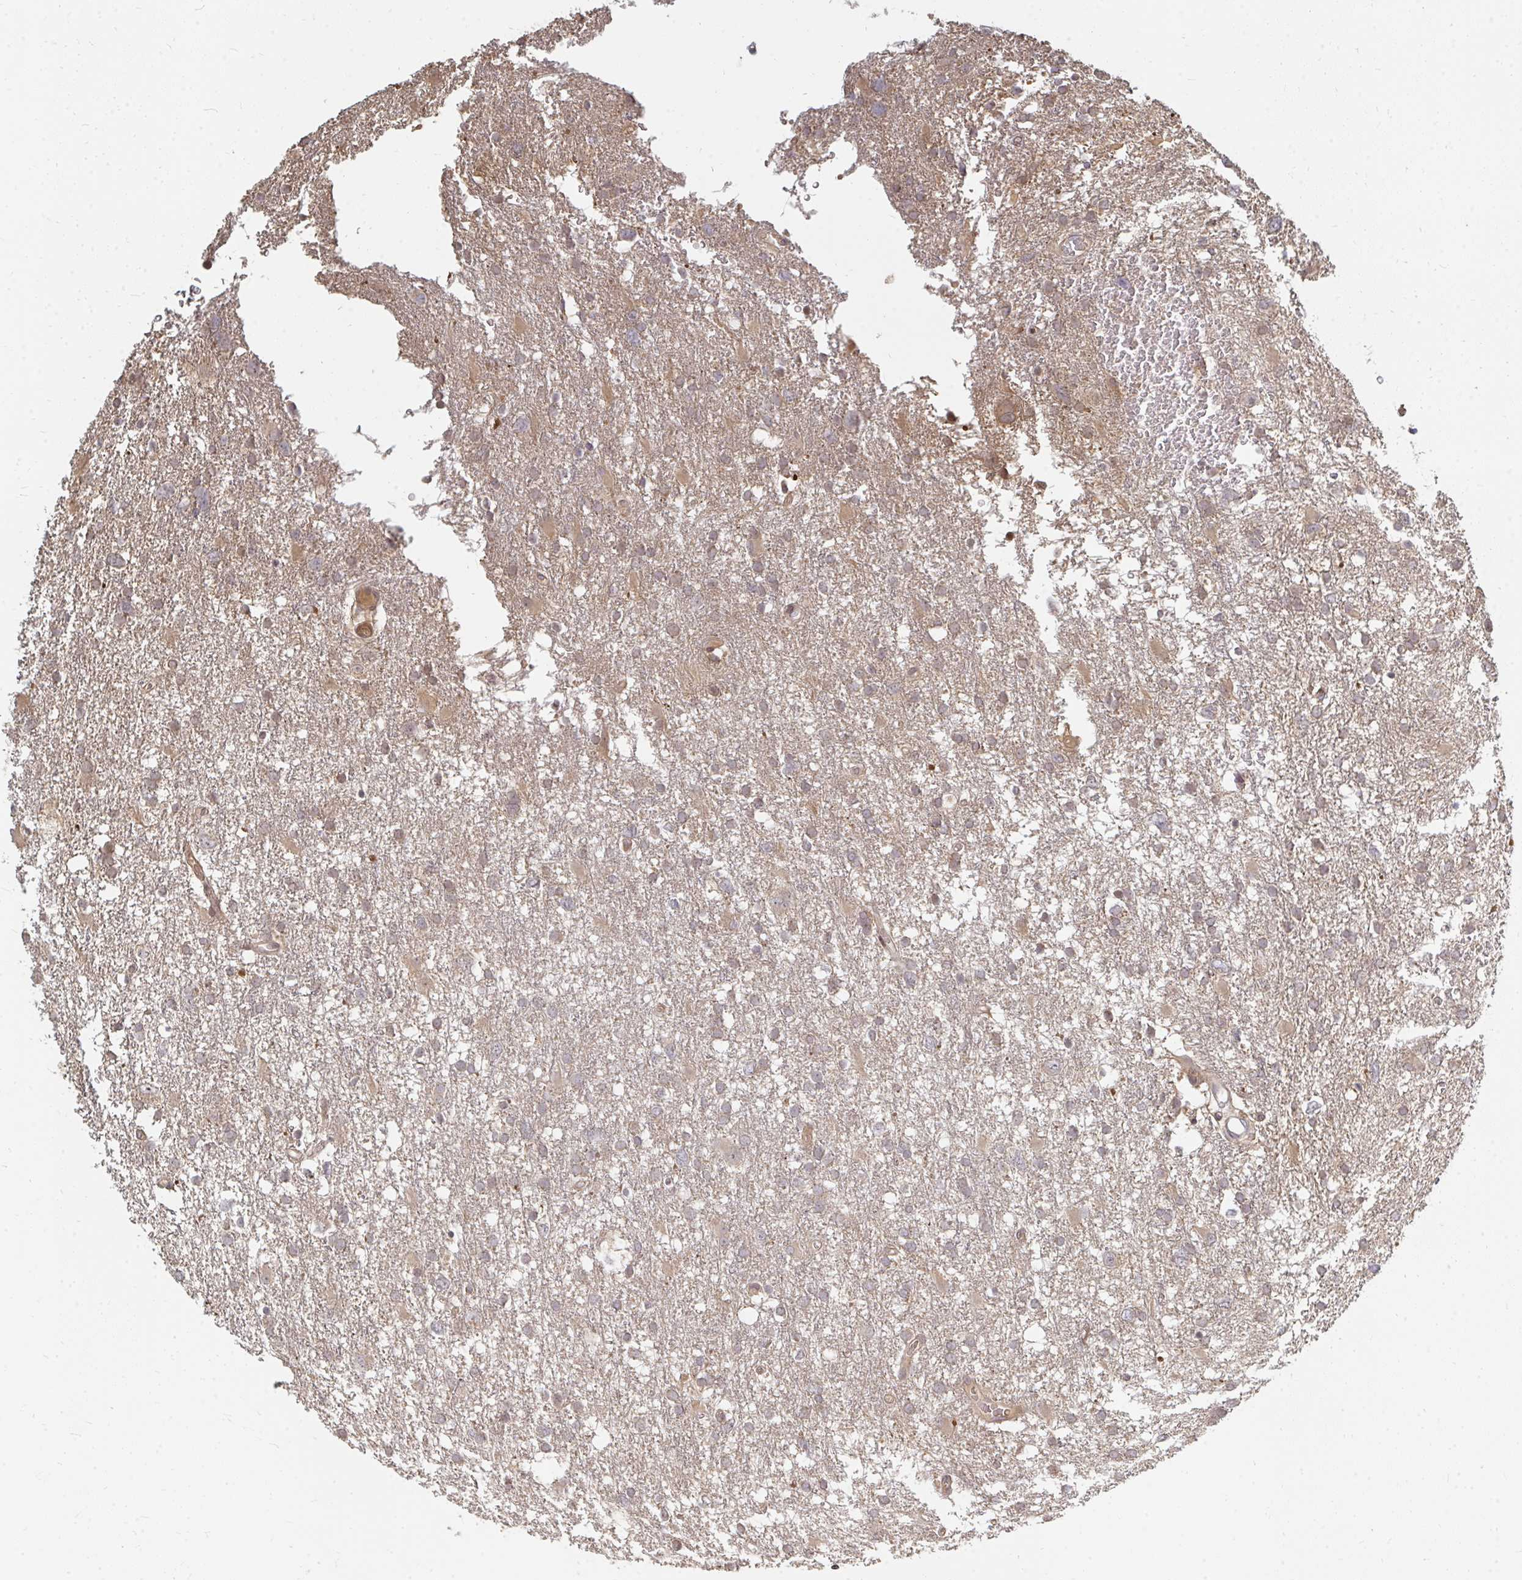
{"staining": {"intensity": "weak", "quantity": "<25%", "location": "cytoplasmic/membranous"}, "tissue": "glioma", "cell_type": "Tumor cells", "image_type": "cancer", "snomed": [{"axis": "morphology", "description": "Glioma, malignant, High grade"}, {"axis": "topography", "description": "Brain"}], "caption": "Malignant glioma (high-grade) was stained to show a protein in brown. There is no significant staining in tumor cells. Nuclei are stained in blue.", "gene": "ZNF285", "patient": {"sex": "male", "age": 61}}